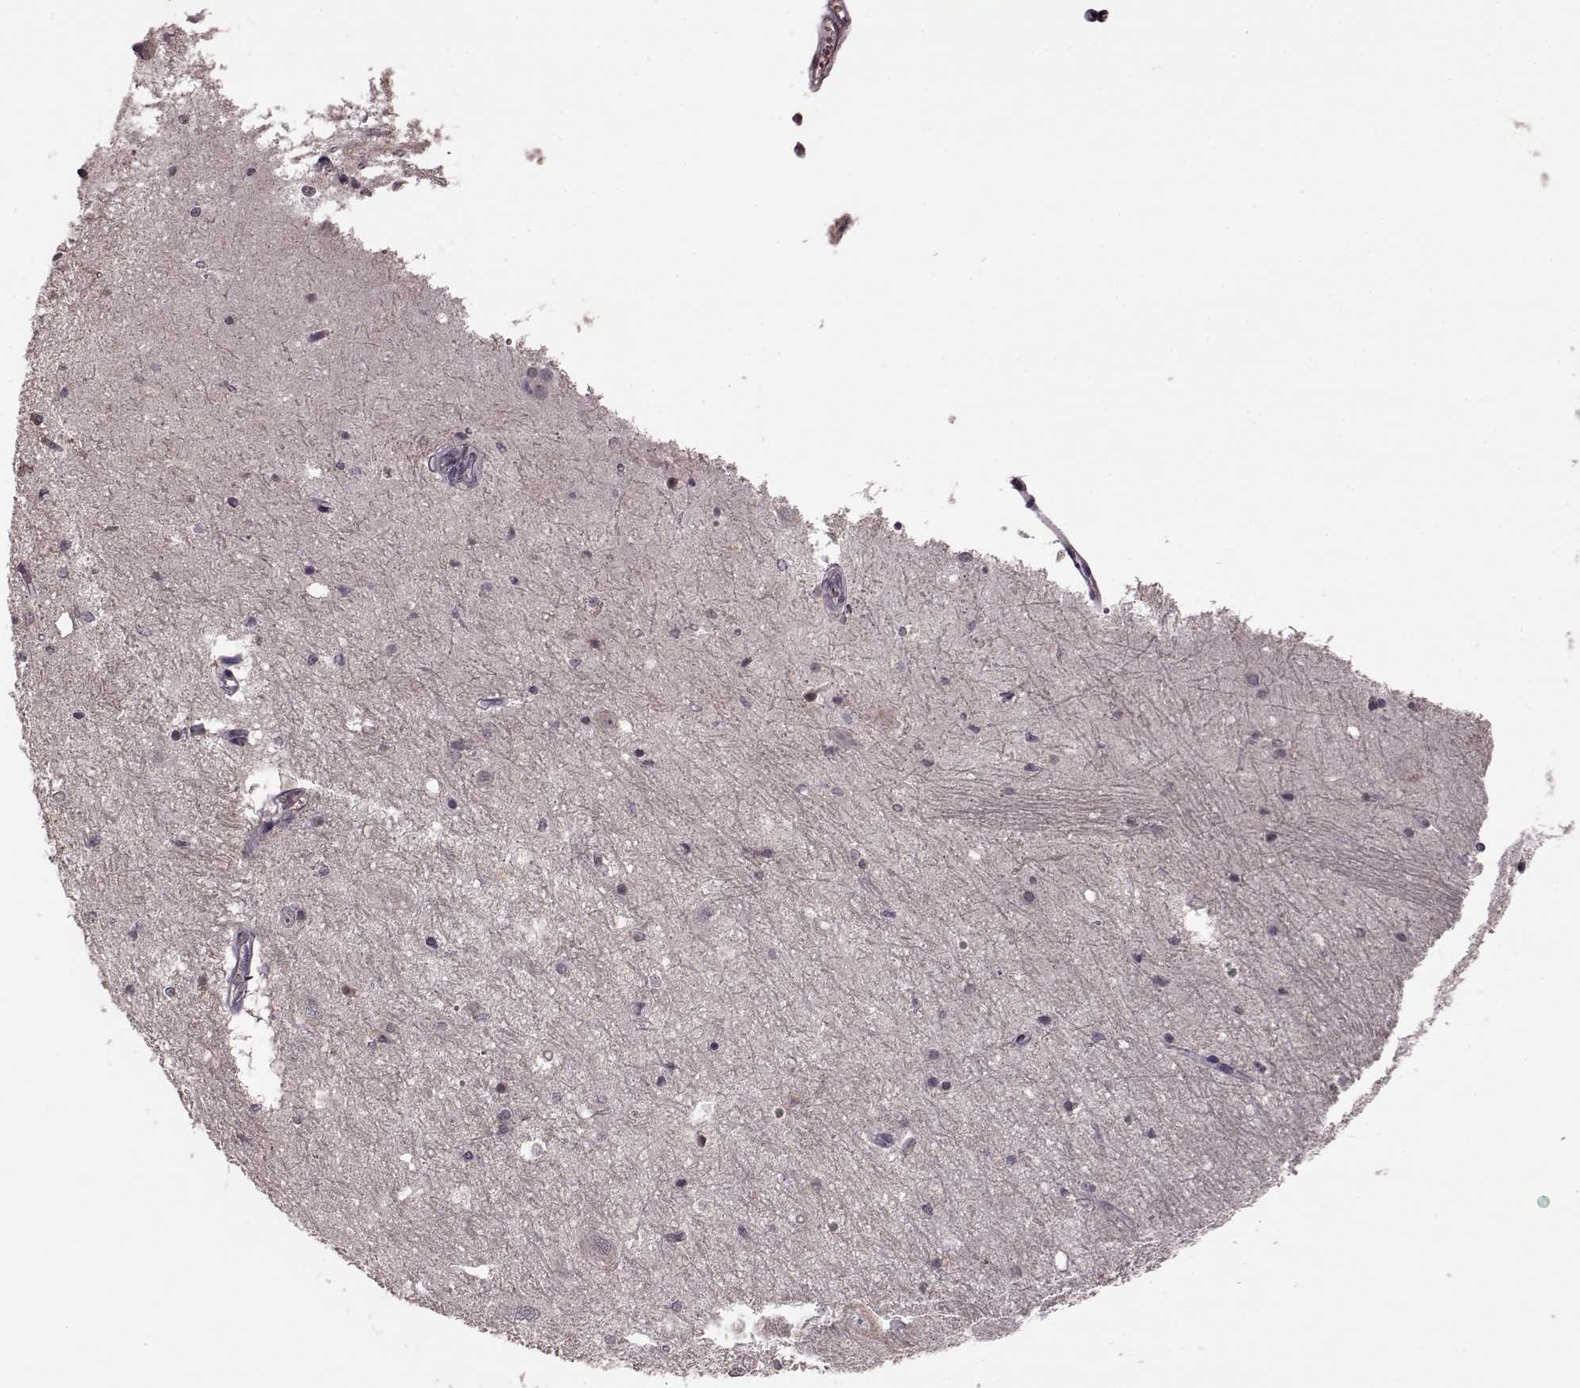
{"staining": {"intensity": "negative", "quantity": "none", "location": "none"}, "tissue": "hippocampus", "cell_type": "Glial cells", "image_type": "normal", "snomed": [{"axis": "morphology", "description": "Normal tissue, NOS"}, {"axis": "topography", "description": "Hippocampus"}], "caption": "There is no significant expression in glial cells of hippocampus.", "gene": "NRL", "patient": {"sex": "male", "age": 44}}